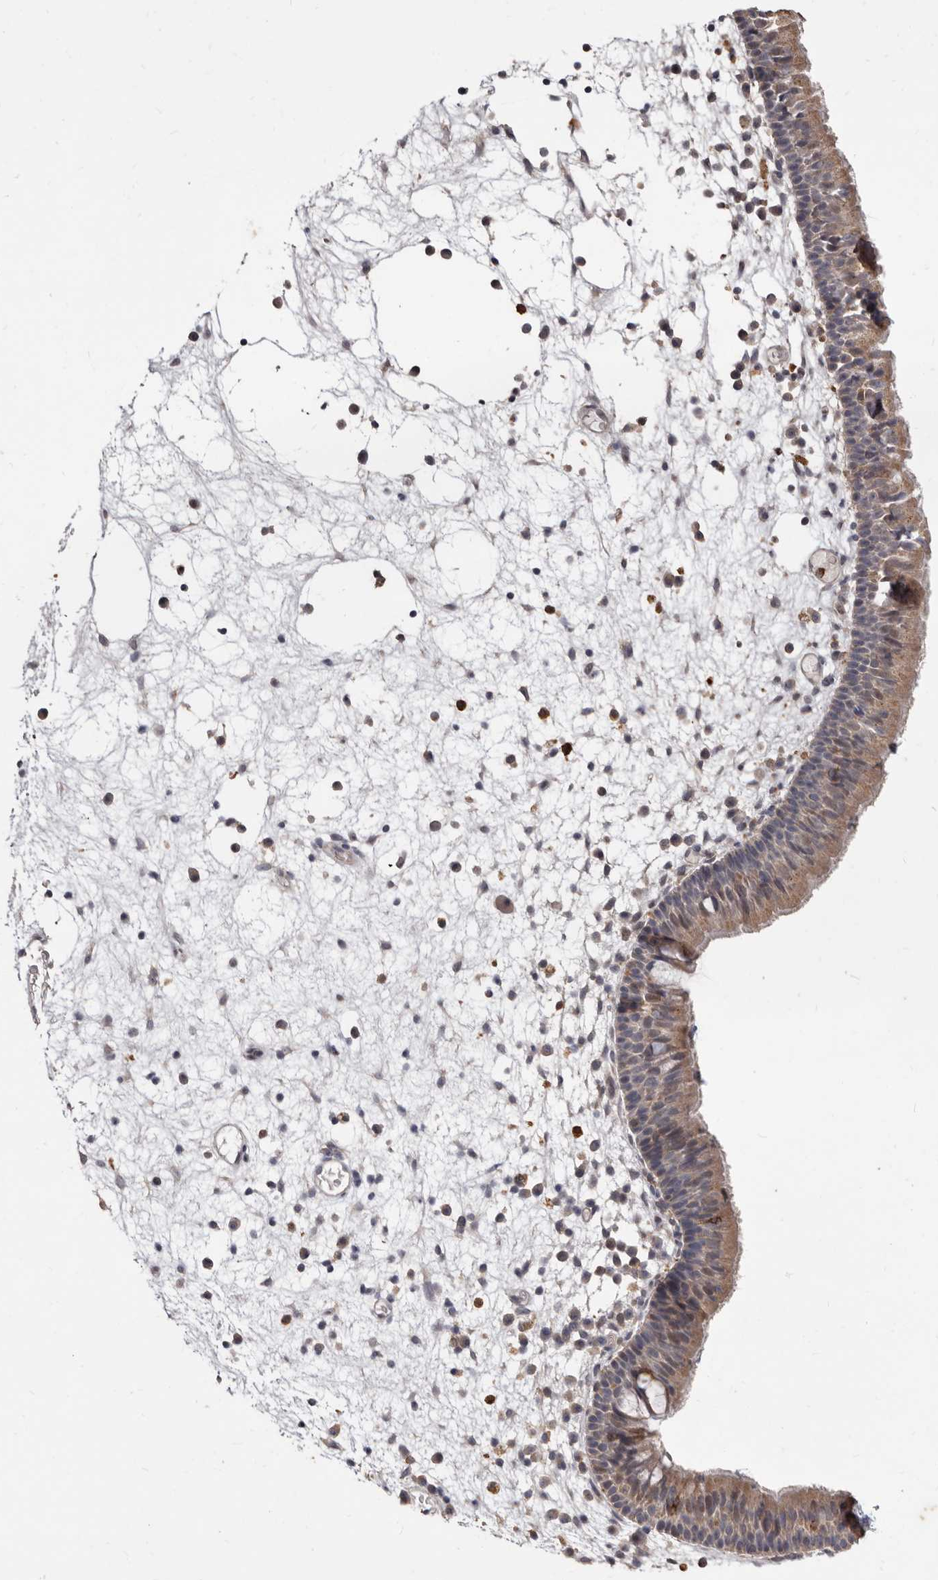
{"staining": {"intensity": "moderate", "quantity": "25%-75%", "location": "cytoplasmic/membranous"}, "tissue": "nasopharynx", "cell_type": "Respiratory epithelial cells", "image_type": "normal", "snomed": [{"axis": "morphology", "description": "Normal tissue, NOS"}, {"axis": "morphology", "description": "Inflammation, NOS"}, {"axis": "morphology", "description": "Malignant melanoma, Metastatic site"}, {"axis": "topography", "description": "Nasopharynx"}], "caption": "Approximately 25%-75% of respiratory epithelial cells in benign human nasopharynx reveal moderate cytoplasmic/membranous protein staining as visualized by brown immunohistochemical staining.", "gene": "ACLY", "patient": {"sex": "male", "age": 70}}